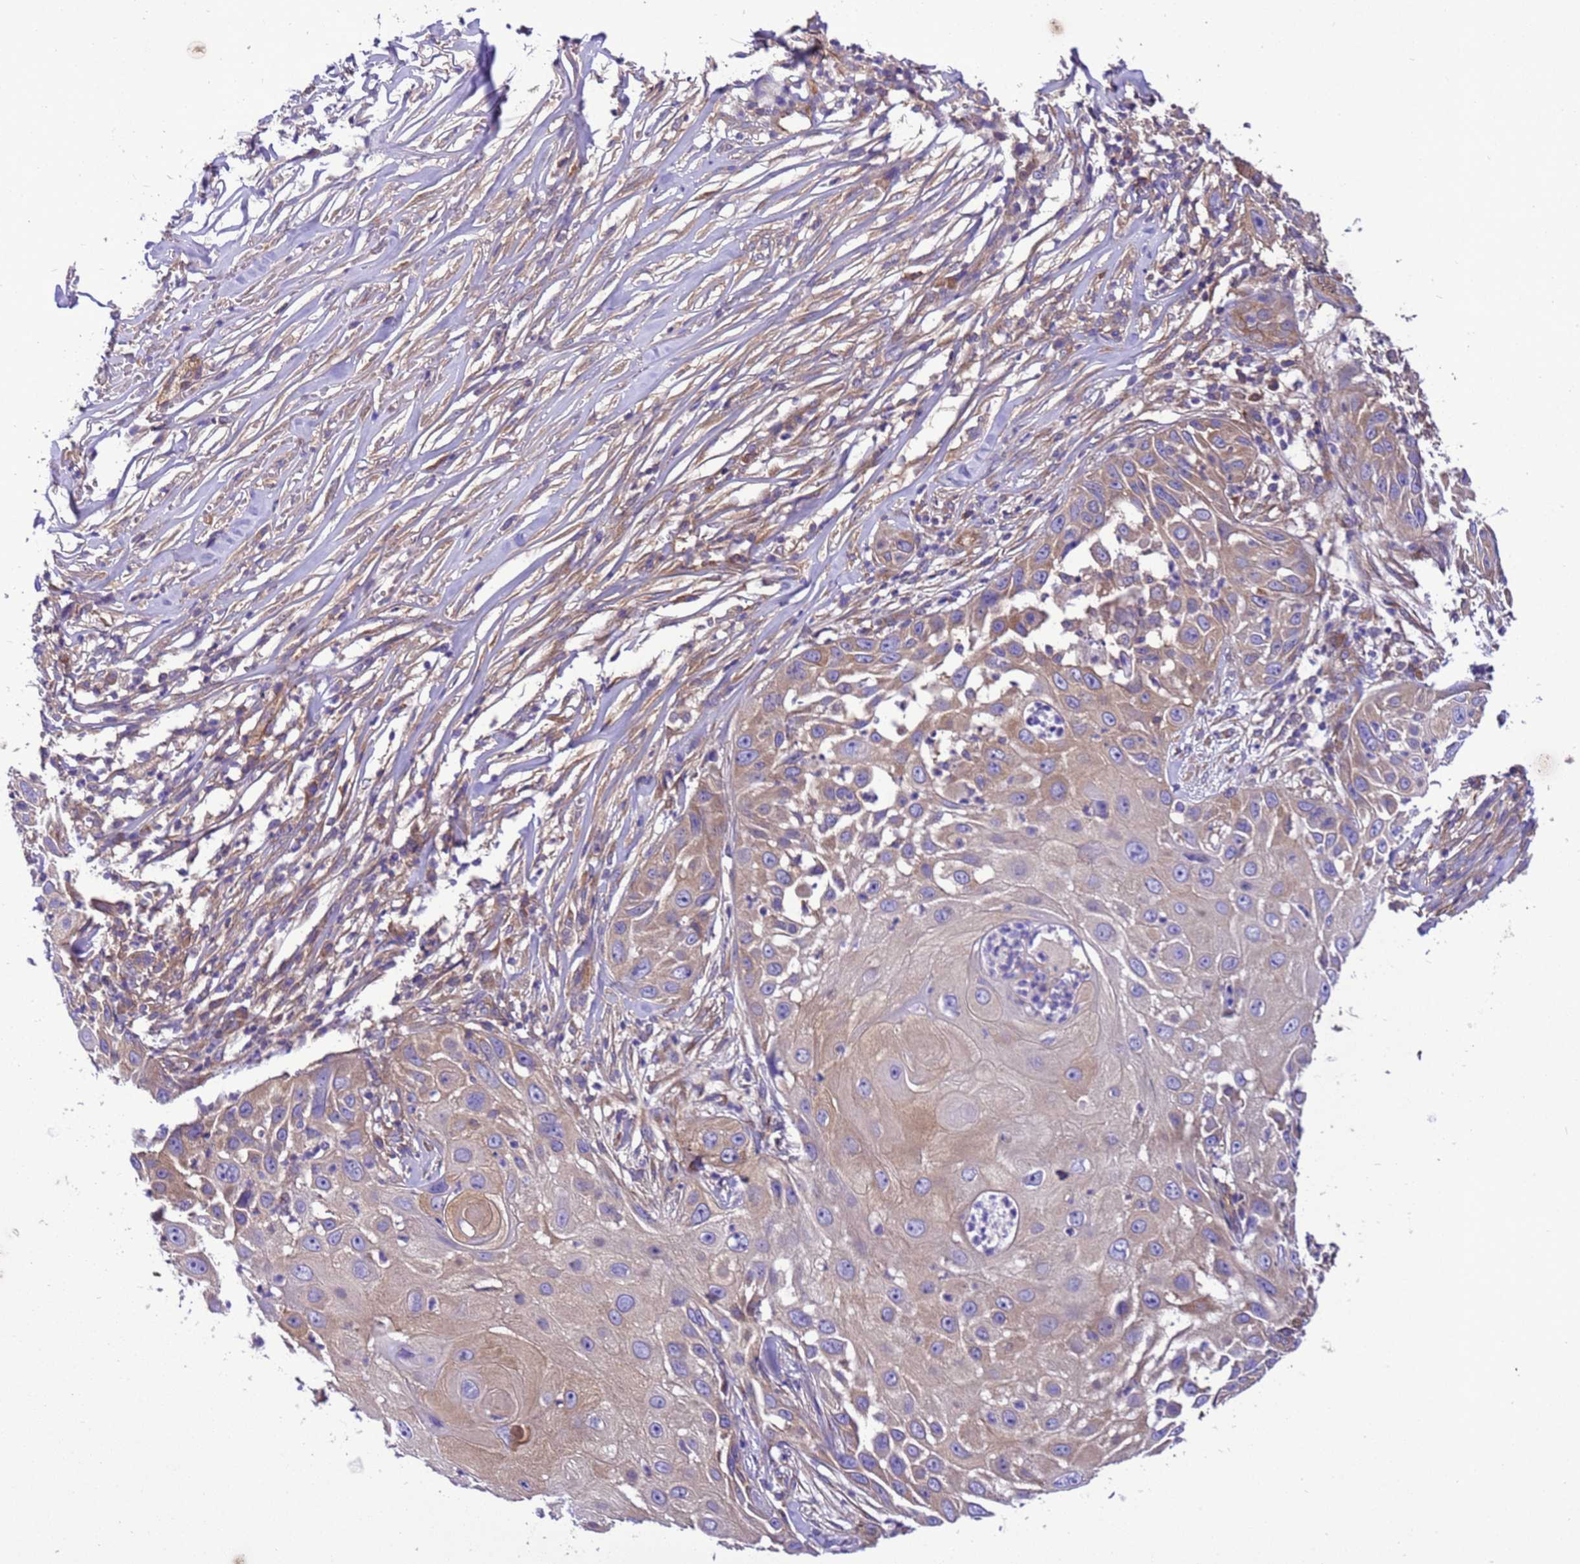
{"staining": {"intensity": "weak", "quantity": "25%-75%", "location": "cytoplasmic/membranous"}, "tissue": "skin cancer", "cell_type": "Tumor cells", "image_type": "cancer", "snomed": [{"axis": "morphology", "description": "Squamous cell carcinoma, NOS"}, {"axis": "topography", "description": "Skin"}], "caption": "Immunohistochemical staining of human squamous cell carcinoma (skin) shows low levels of weak cytoplasmic/membranous protein staining in about 25%-75% of tumor cells. The staining was performed using DAB to visualize the protein expression in brown, while the nuclei were stained in blue with hematoxylin (Magnification: 20x).", "gene": "RABEP2", "patient": {"sex": "female", "age": 44}}